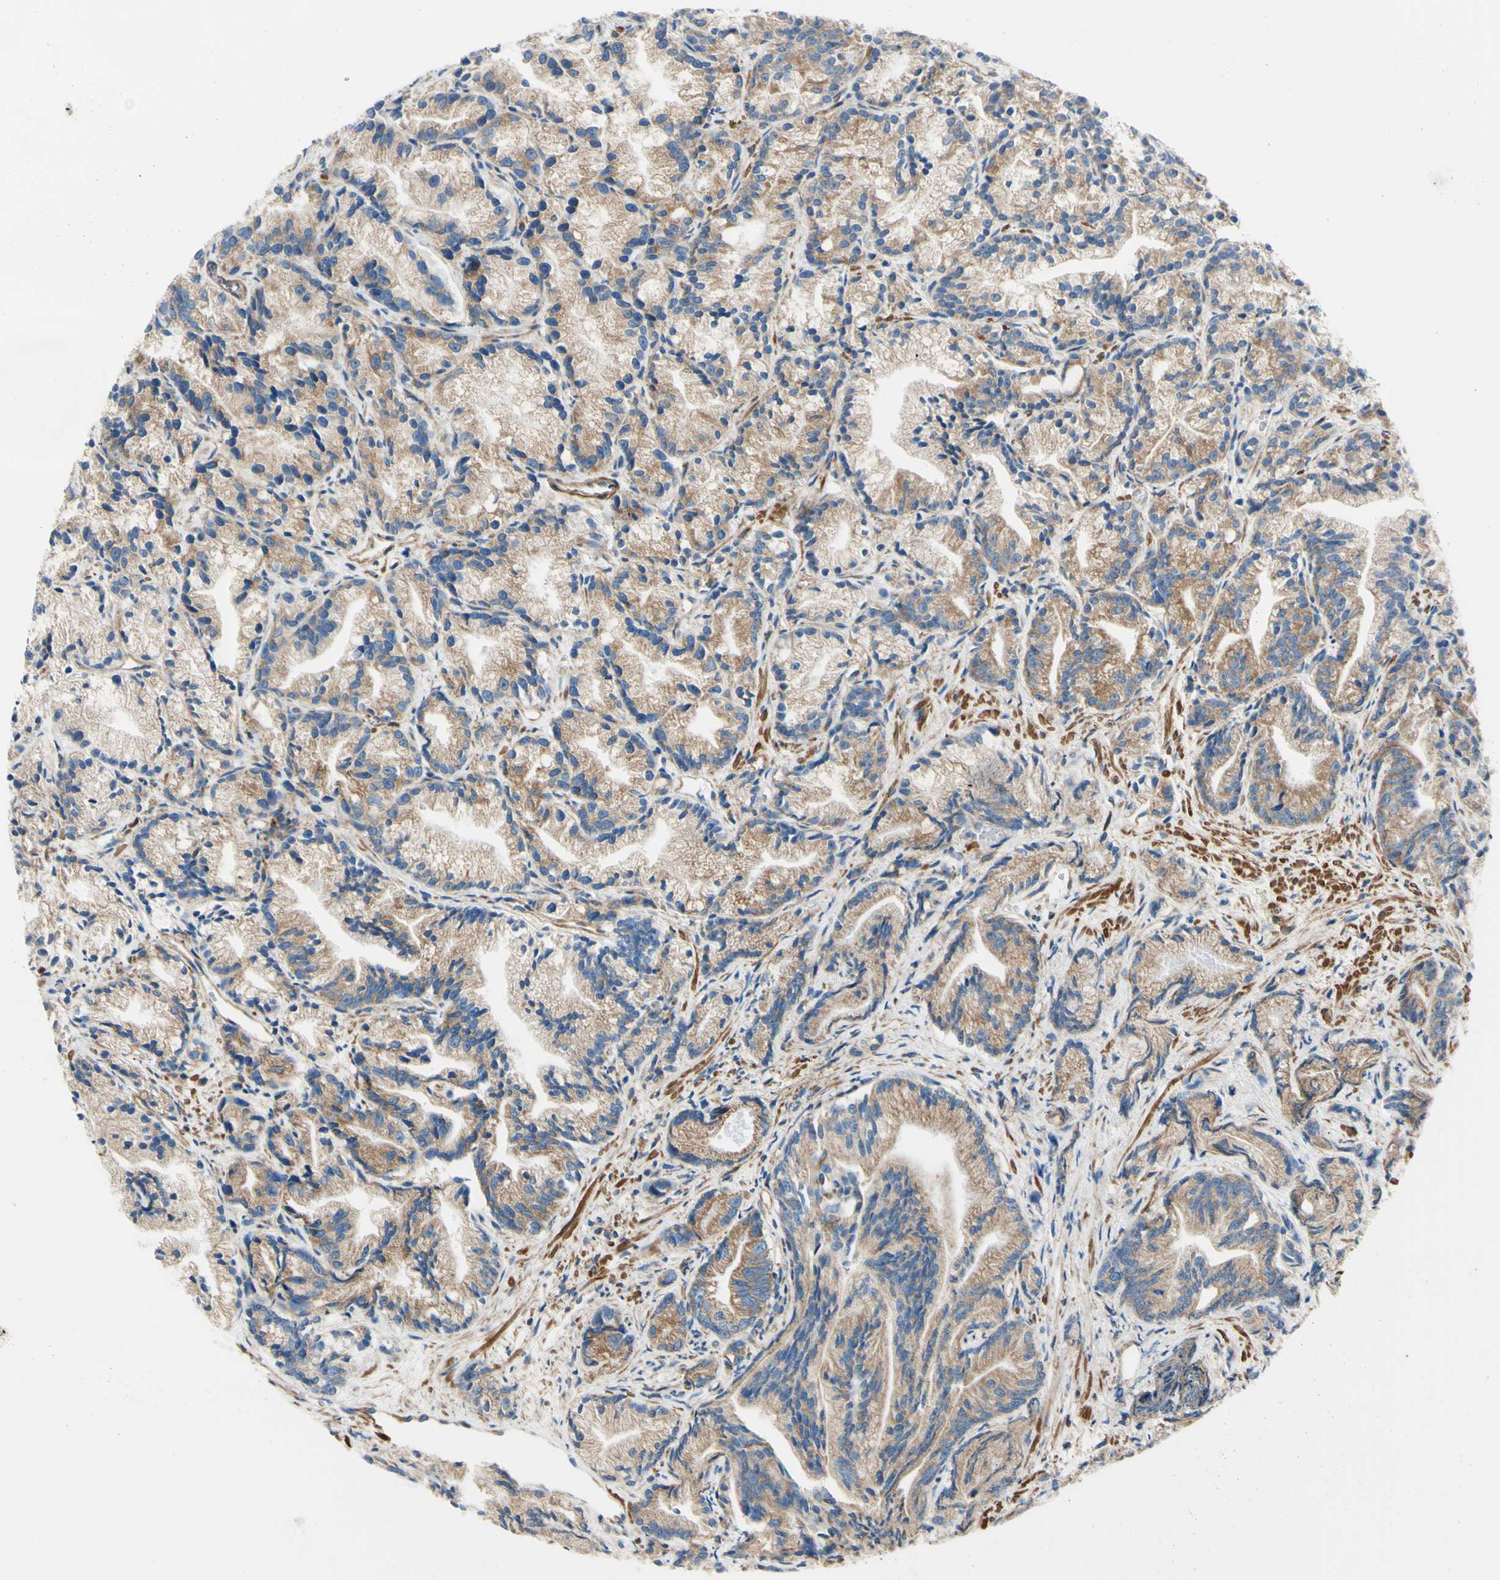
{"staining": {"intensity": "weak", "quantity": ">75%", "location": "cytoplasmic/membranous"}, "tissue": "prostate cancer", "cell_type": "Tumor cells", "image_type": "cancer", "snomed": [{"axis": "morphology", "description": "Adenocarcinoma, Low grade"}, {"axis": "topography", "description": "Prostate"}], "caption": "Immunohistochemistry (IHC) (DAB (3,3'-diaminobenzidine)) staining of prostate cancer (low-grade adenocarcinoma) demonstrates weak cytoplasmic/membranous protein staining in about >75% of tumor cells.", "gene": "RETREG2", "patient": {"sex": "male", "age": 89}}